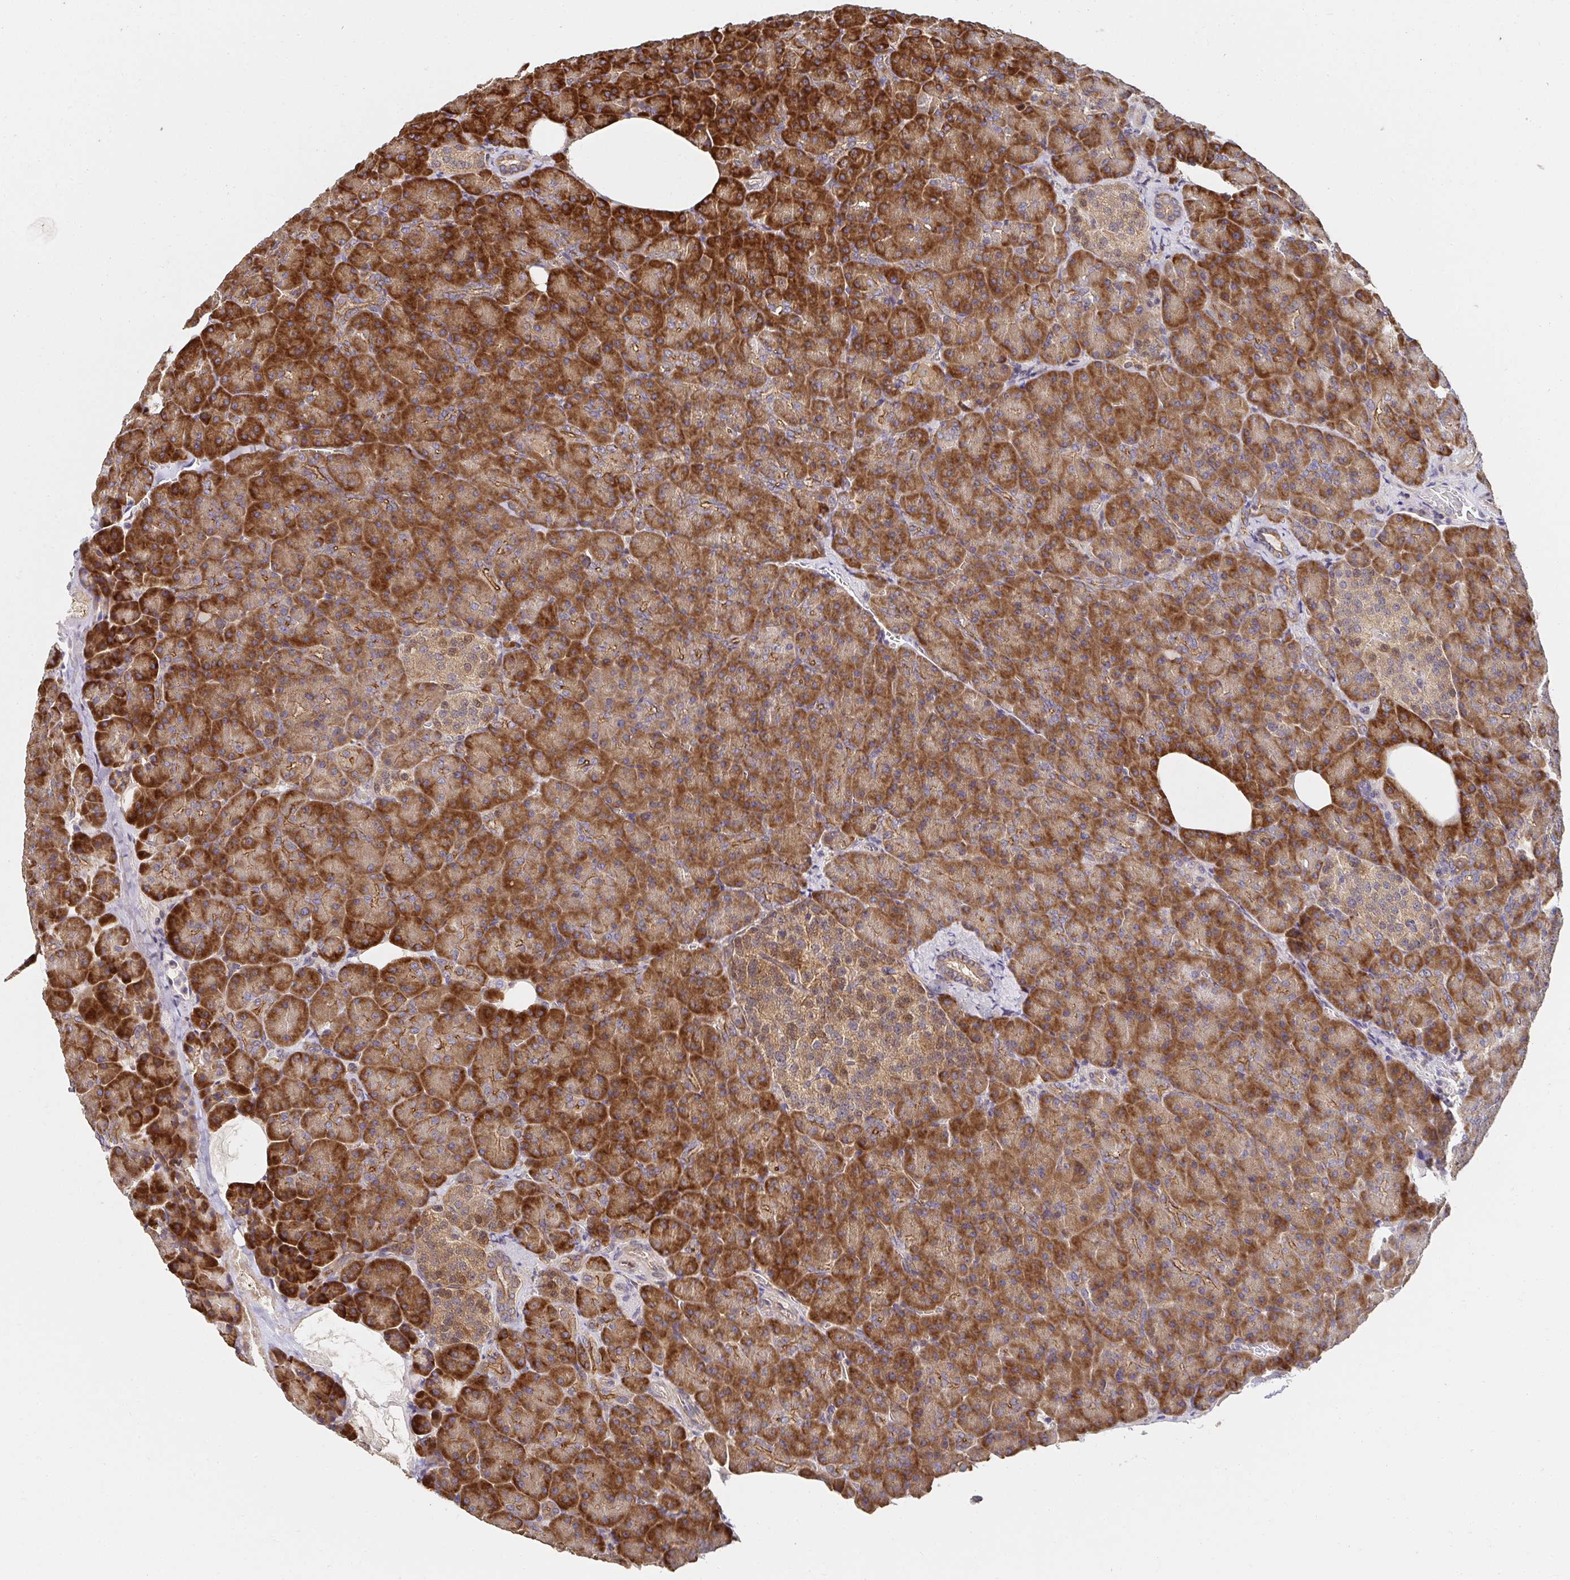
{"staining": {"intensity": "strong", "quantity": ">75%", "location": "cytoplasmic/membranous"}, "tissue": "pancreas", "cell_type": "Exocrine glandular cells", "image_type": "normal", "snomed": [{"axis": "morphology", "description": "Normal tissue, NOS"}, {"axis": "topography", "description": "Pancreas"}], "caption": "Exocrine glandular cells reveal high levels of strong cytoplasmic/membranous positivity in approximately >75% of cells in benign human pancreas.", "gene": "APBB1", "patient": {"sex": "female", "age": 74}}